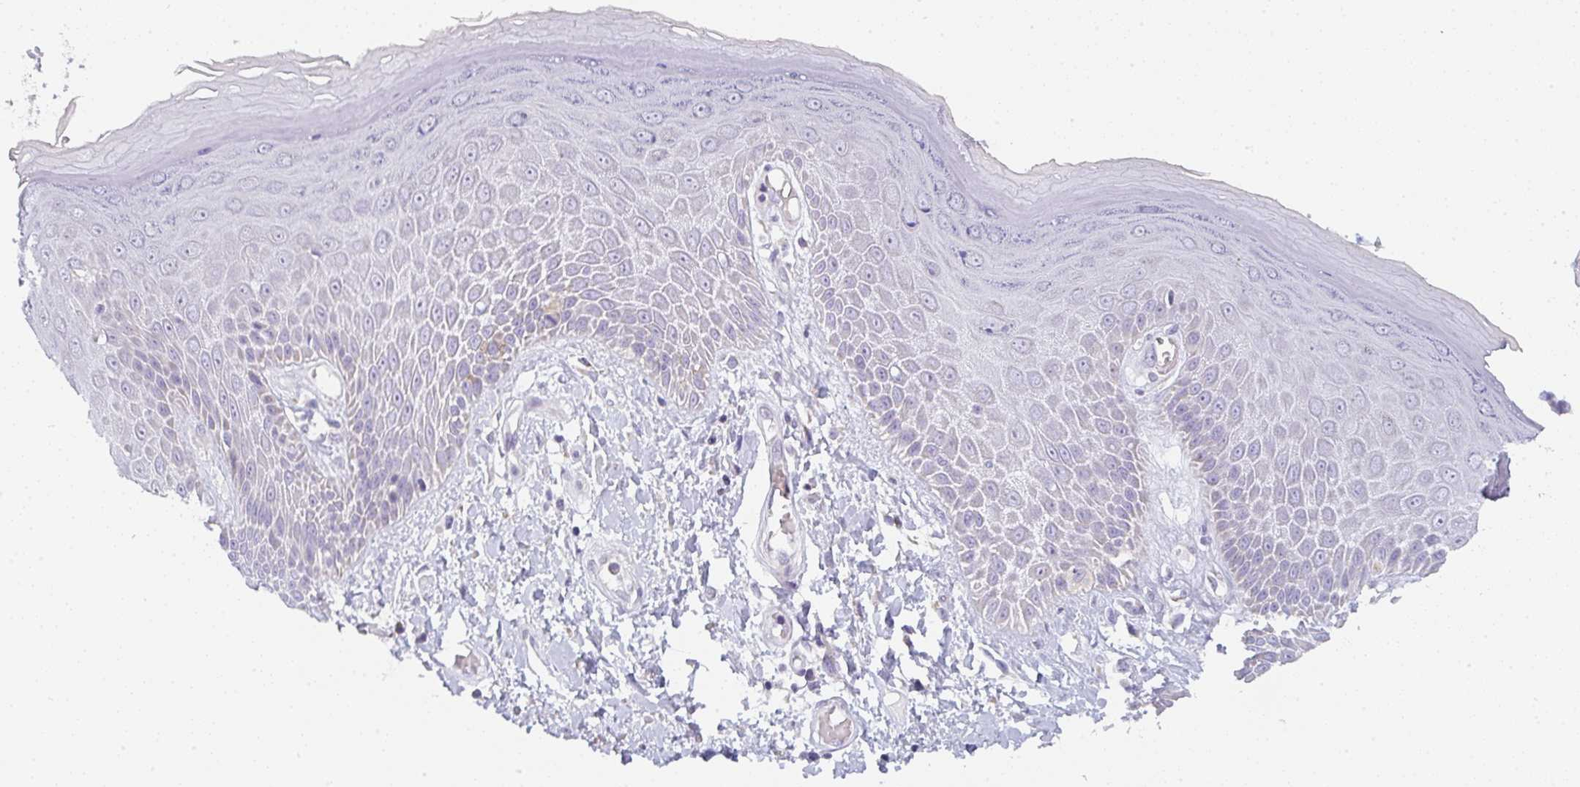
{"staining": {"intensity": "moderate", "quantity": "<25%", "location": "cytoplasmic/membranous"}, "tissue": "skin", "cell_type": "Epidermal cells", "image_type": "normal", "snomed": [{"axis": "morphology", "description": "Normal tissue, NOS"}, {"axis": "topography", "description": "Anal"}, {"axis": "topography", "description": "Peripheral nerve tissue"}], "caption": "This is a histology image of immunohistochemistry staining of normal skin, which shows moderate positivity in the cytoplasmic/membranous of epidermal cells.", "gene": "CACNA1S", "patient": {"sex": "male", "age": 78}}